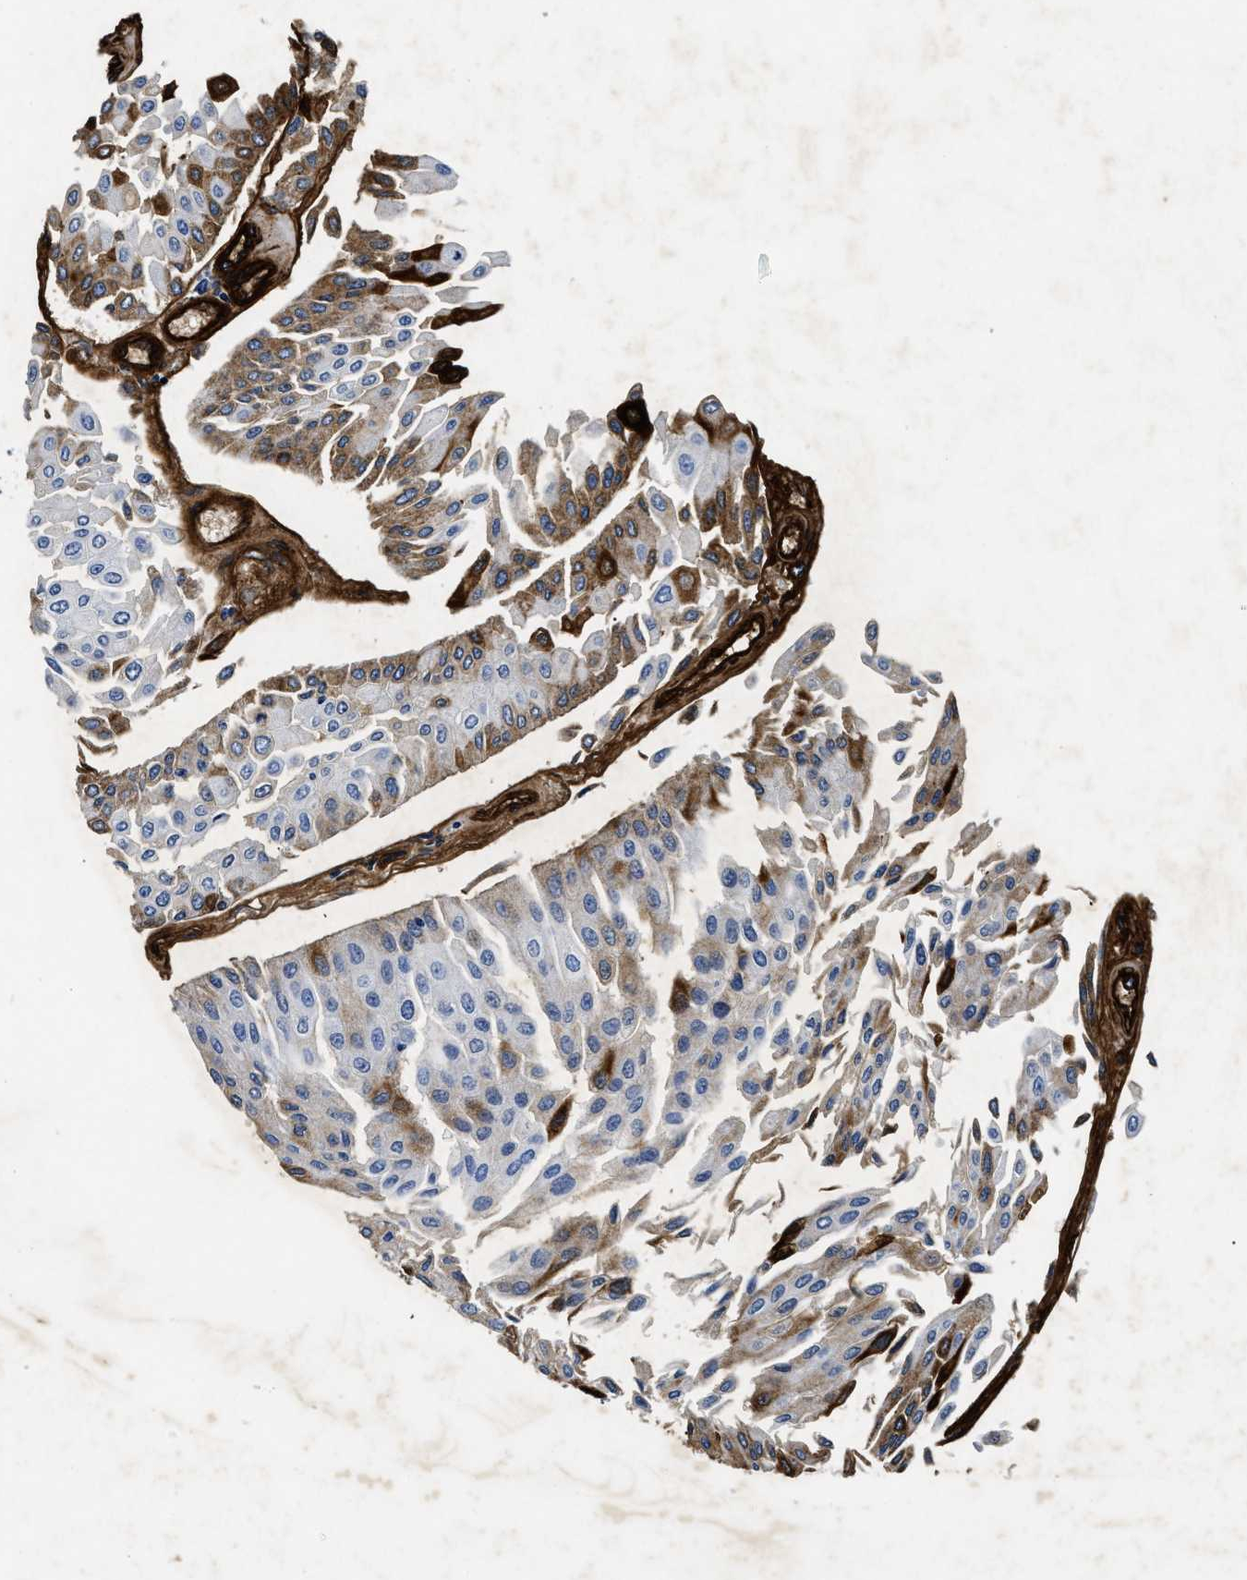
{"staining": {"intensity": "strong", "quantity": "<25%", "location": "cytoplasmic/membranous"}, "tissue": "urothelial cancer", "cell_type": "Tumor cells", "image_type": "cancer", "snomed": [{"axis": "morphology", "description": "Urothelial carcinoma, Low grade"}, {"axis": "topography", "description": "Urinary bladder"}], "caption": "Immunohistochemical staining of urothelial cancer shows strong cytoplasmic/membranous protein positivity in about <25% of tumor cells.", "gene": "LAMA3", "patient": {"sex": "male", "age": 67}}